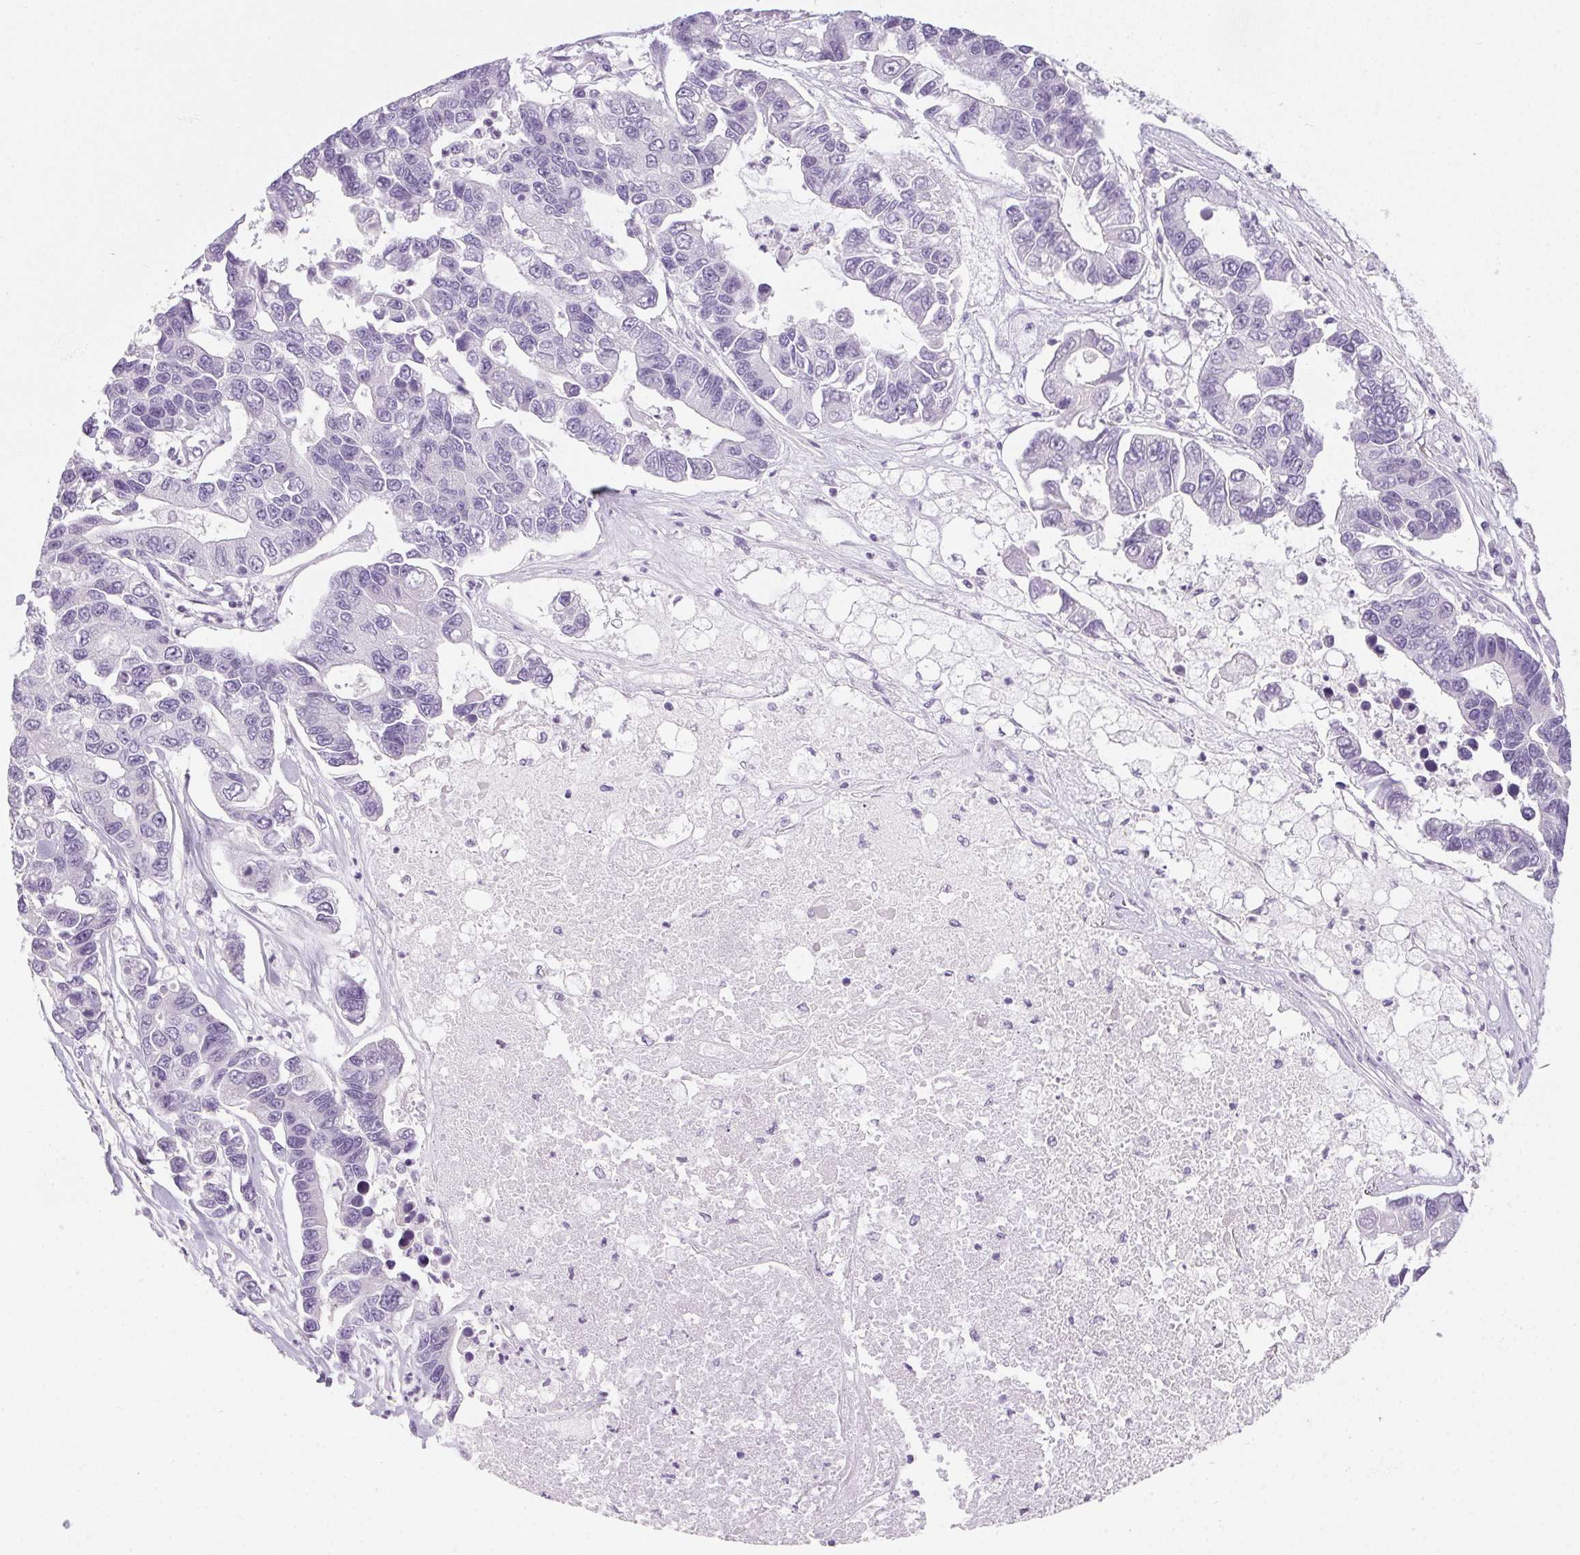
{"staining": {"intensity": "negative", "quantity": "none", "location": "none"}, "tissue": "lung cancer", "cell_type": "Tumor cells", "image_type": "cancer", "snomed": [{"axis": "morphology", "description": "Adenocarcinoma, NOS"}, {"axis": "topography", "description": "Bronchus"}, {"axis": "topography", "description": "Lung"}], "caption": "IHC histopathology image of neoplastic tissue: human lung cancer (adenocarcinoma) stained with DAB exhibits no significant protein staining in tumor cells. (DAB (3,3'-diaminobenzidine) immunohistochemistry (IHC) visualized using brightfield microscopy, high magnification).", "gene": "POPDC2", "patient": {"sex": "female", "age": 51}}